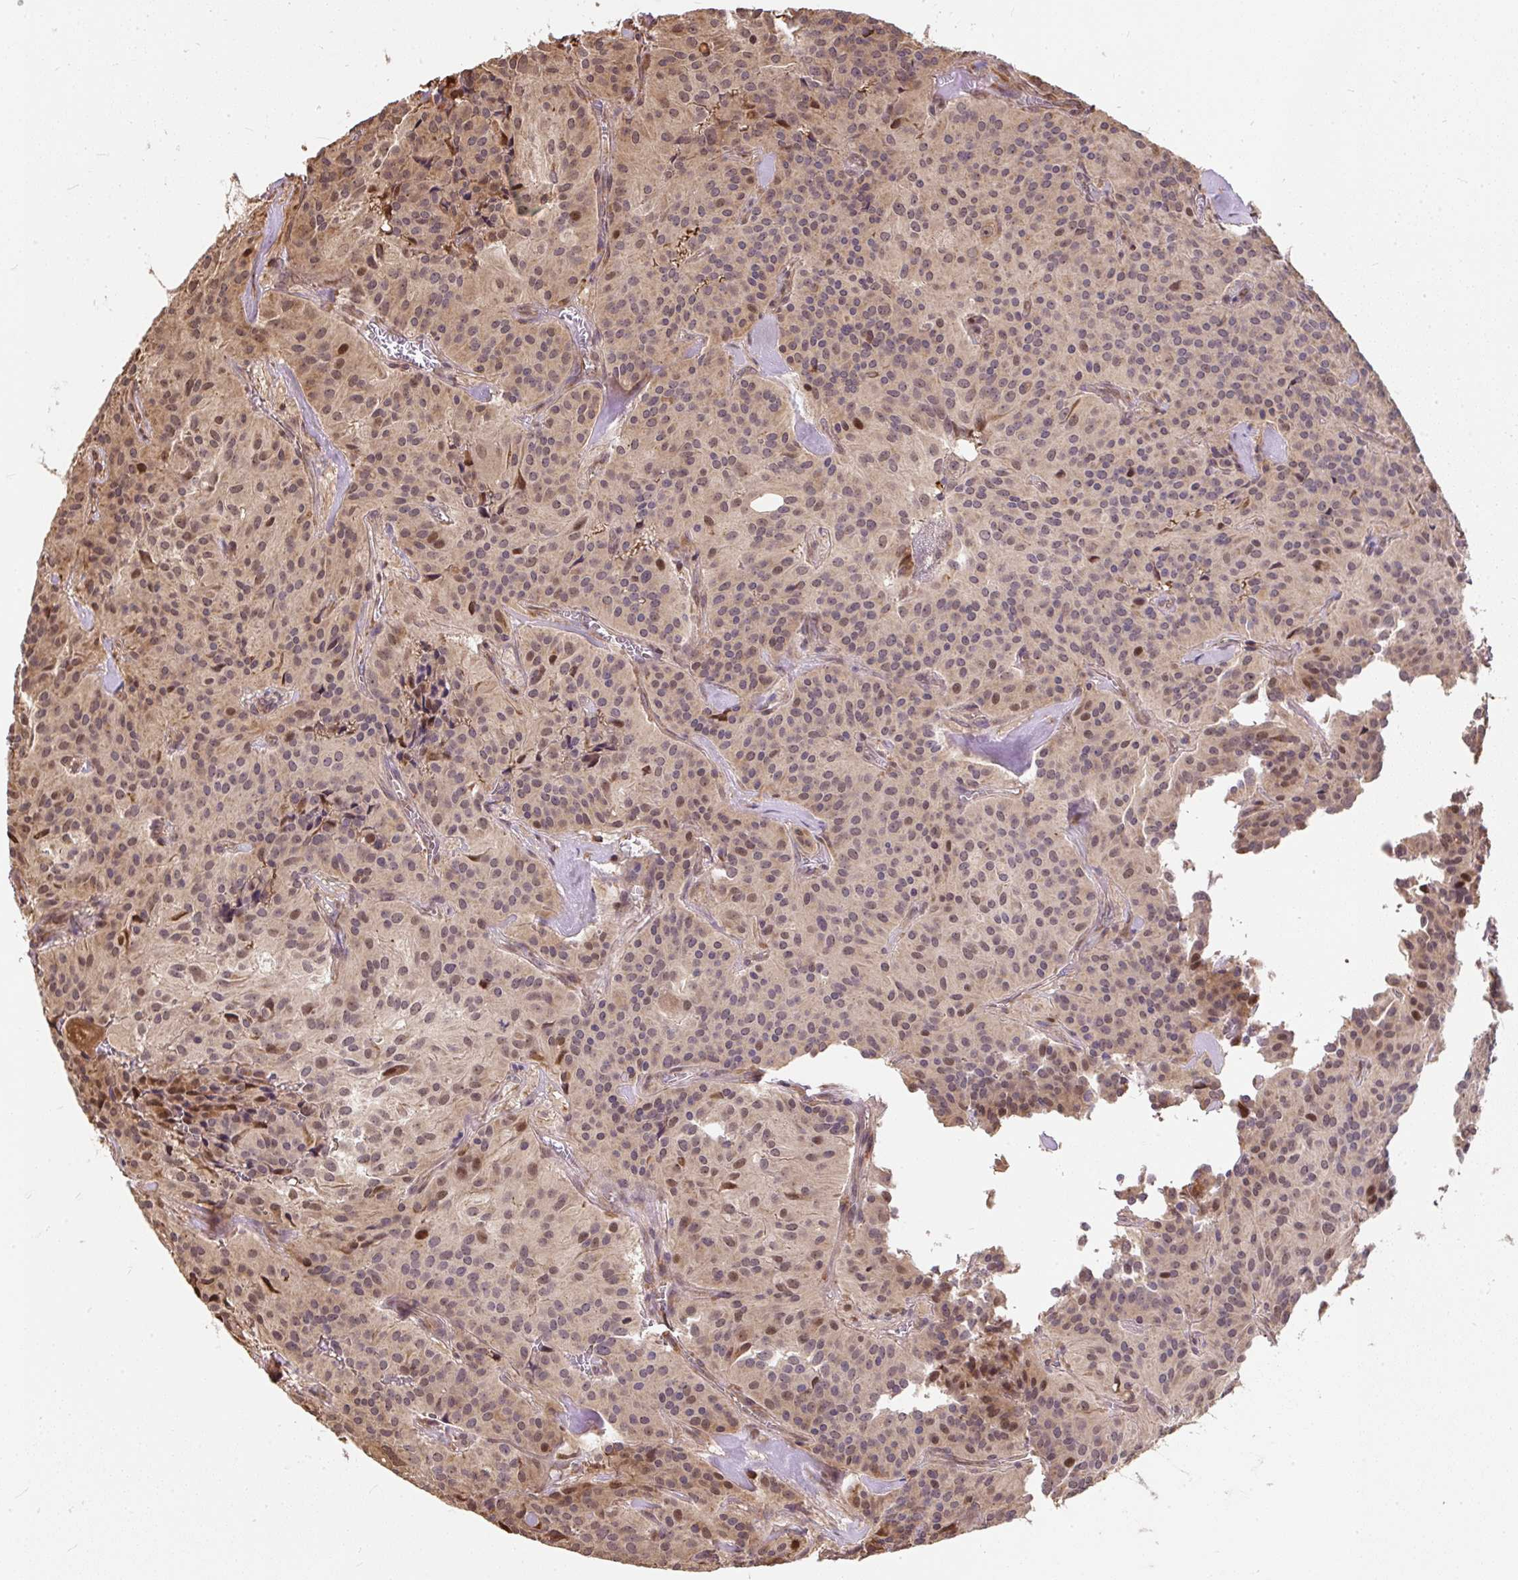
{"staining": {"intensity": "weak", "quantity": "25%-75%", "location": "nuclear"}, "tissue": "glioma", "cell_type": "Tumor cells", "image_type": "cancer", "snomed": [{"axis": "morphology", "description": "Glioma, malignant, Low grade"}, {"axis": "topography", "description": "Brain"}], "caption": "Protein expression analysis of human low-grade glioma (malignant) reveals weak nuclear positivity in approximately 25%-75% of tumor cells.", "gene": "PUS7L", "patient": {"sex": "male", "age": 42}}